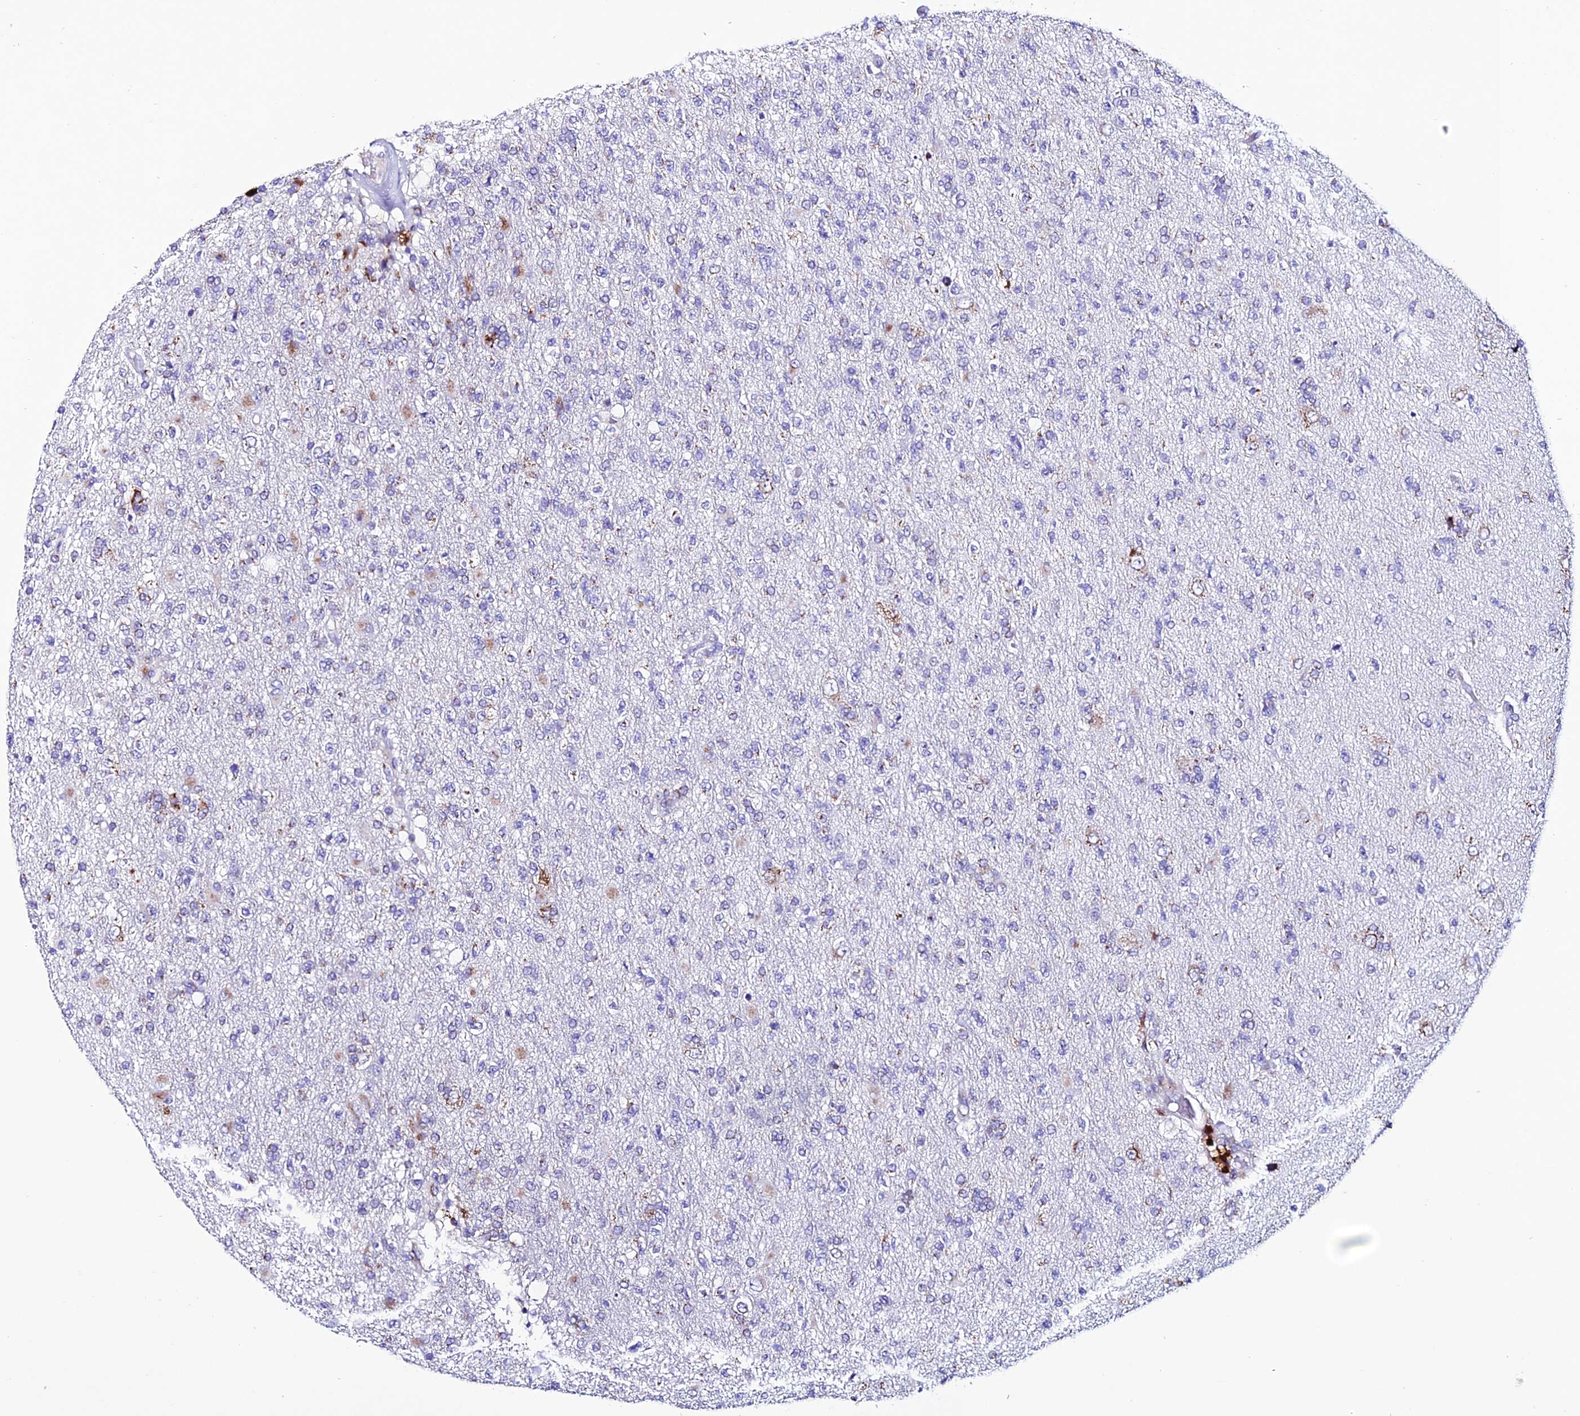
{"staining": {"intensity": "moderate", "quantity": "<25%", "location": "cytoplasmic/membranous"}, "tissue": "glioma", "cell_type": "Tumor cells", "image_type": "cancer", "snomed": [{"axis": "morphology", "description": "Glioma, malignant, High grade"}, {"axis": "topography", "description": "Brain"}], "caption": "The immunohistochemical stain highlights moderate cytoplasmic/membranous expression in tumor cells of high-grade glioma (malignant) tissue. The staining was performed using DAB (3,3'-diaminobenzidine) to visualize the protein expression in brown, while the nuclei were stained in blue with hematoxylin (Magnification: 20x).", "gene": "OR51Q1", "patient": {"sex": "male", "age": 56}}